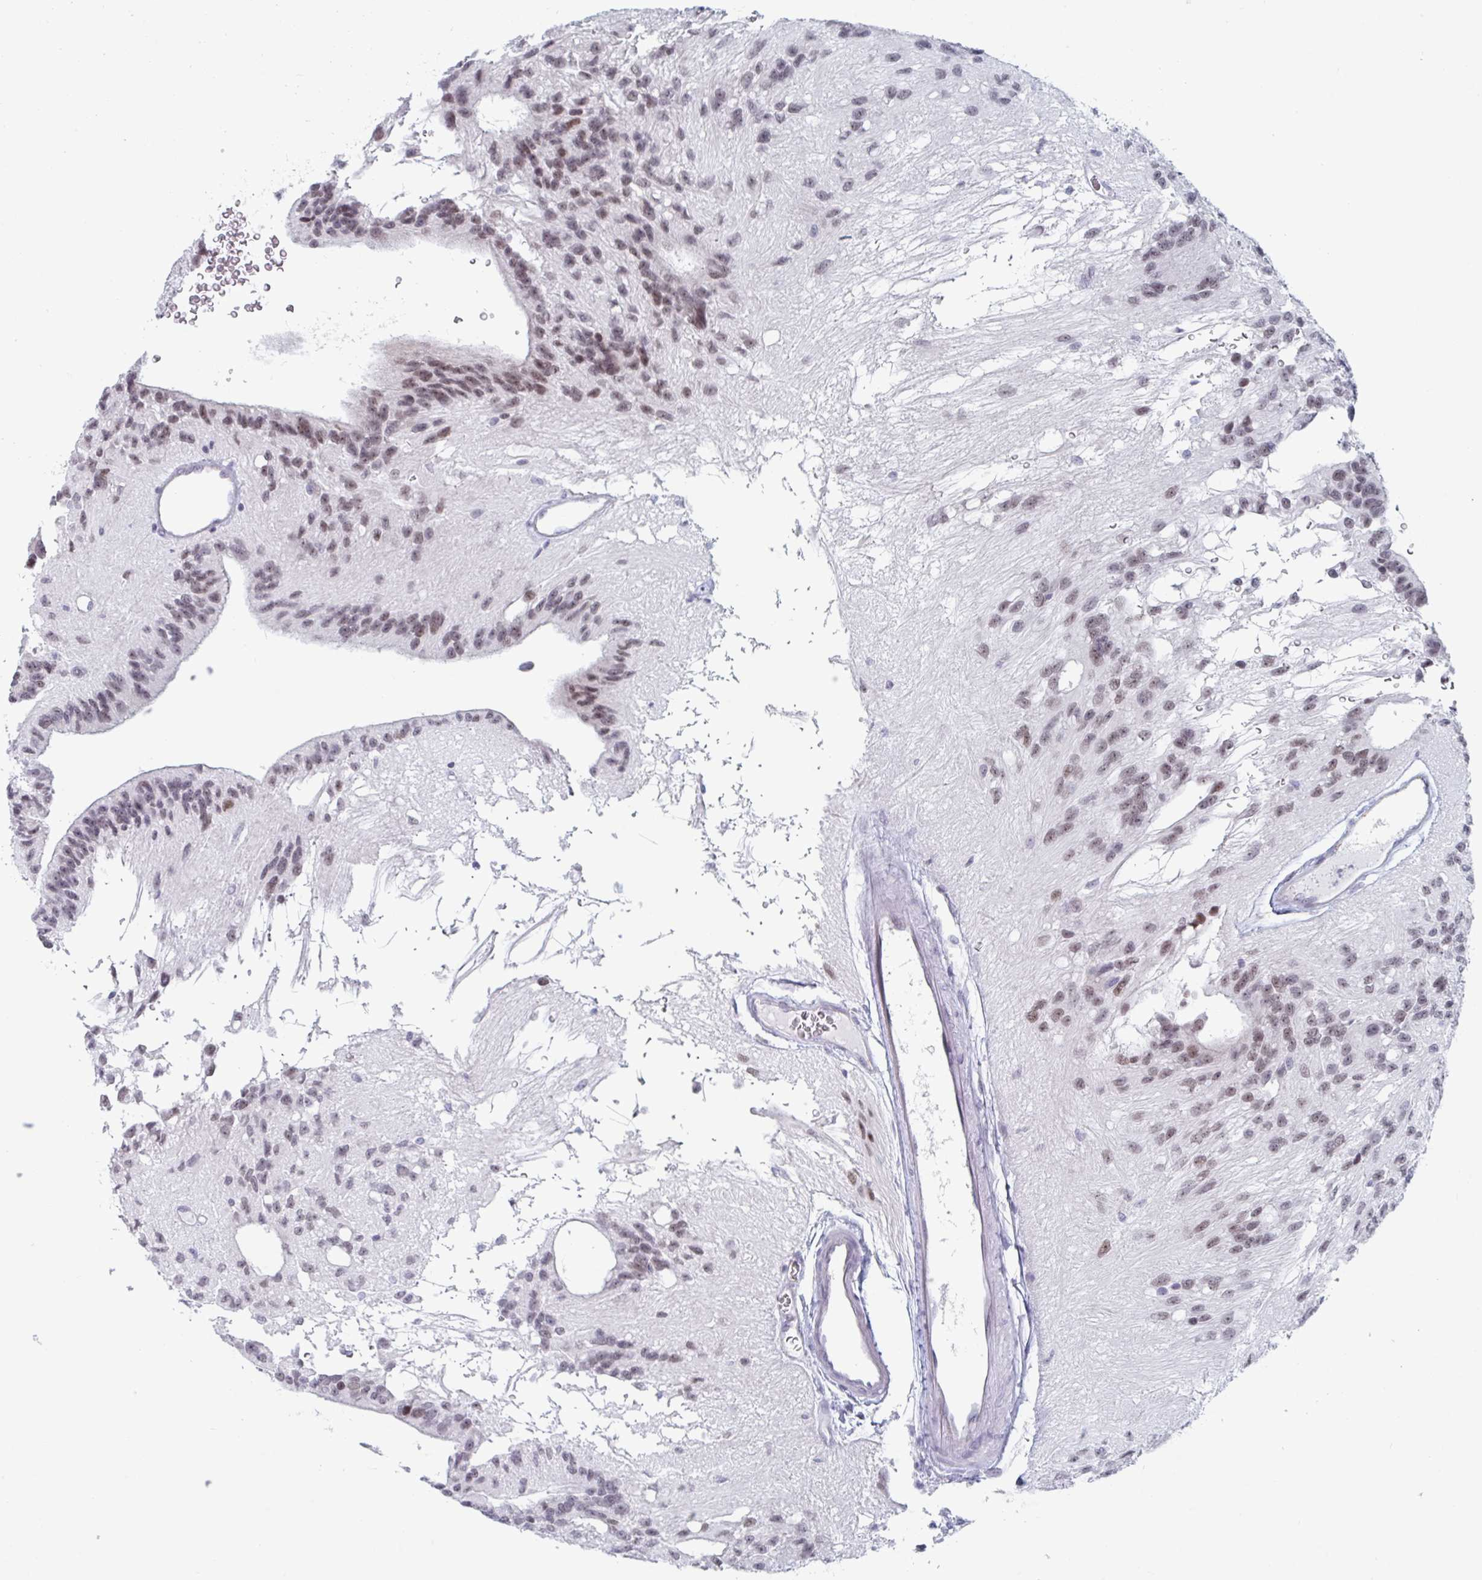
{"staining": {"intensity": "weak", "quantity": ">75%", "location": "nuclear"}, "tissue": "glioma", "cell_type": "Tumor cells", "image_type": "cancer", "snomed": [{"axis": "morphology", "description": "Glioma, malignant, Low grade"}, {"axis": "topography", "description": "Brain"}], "caption": "Weak nuclear protein staining is present in approximately >75% of tumor cells in glioma.", "gene": "FOXA1", "patient": {"sex": "male", "age": 31}}